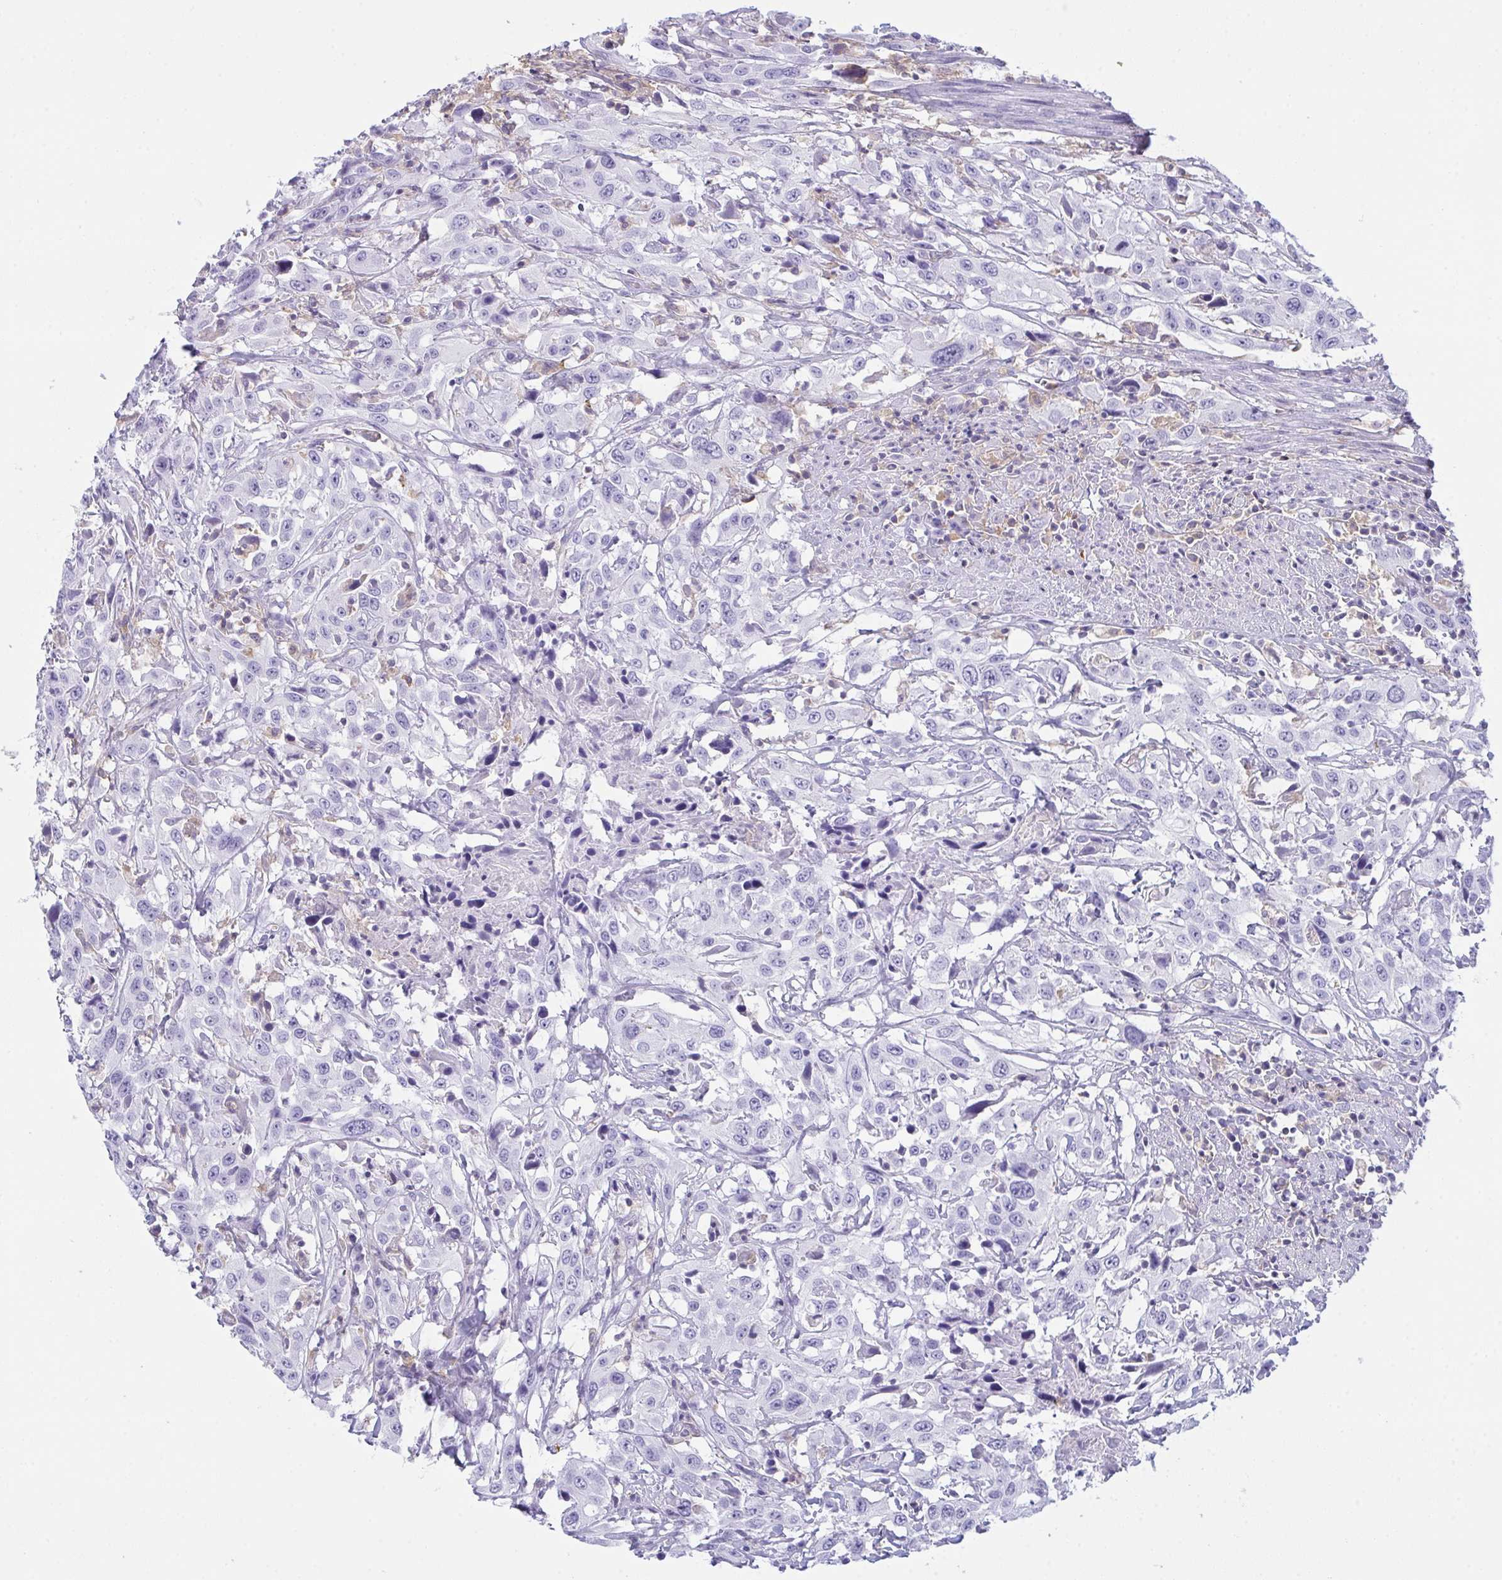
{"staining": {"intensity": "negative", "quantity": "none", "location": "none"}, "tissue": "urothelial cancer", "cell_type": "Tumor cells", "image_type": "cancer", "snomed": [{"axis": "morphology", "description": "Urothelial carcinoma, High grade"}, {"axis": "topography", "description": "Urinary bladder"}], "caption": "Immunohistochemistry of urothelial cancer demonstrates no staining in tumor cells.", "gene": "MYO1F", "patient": {"sex": "male", "age": 61}}